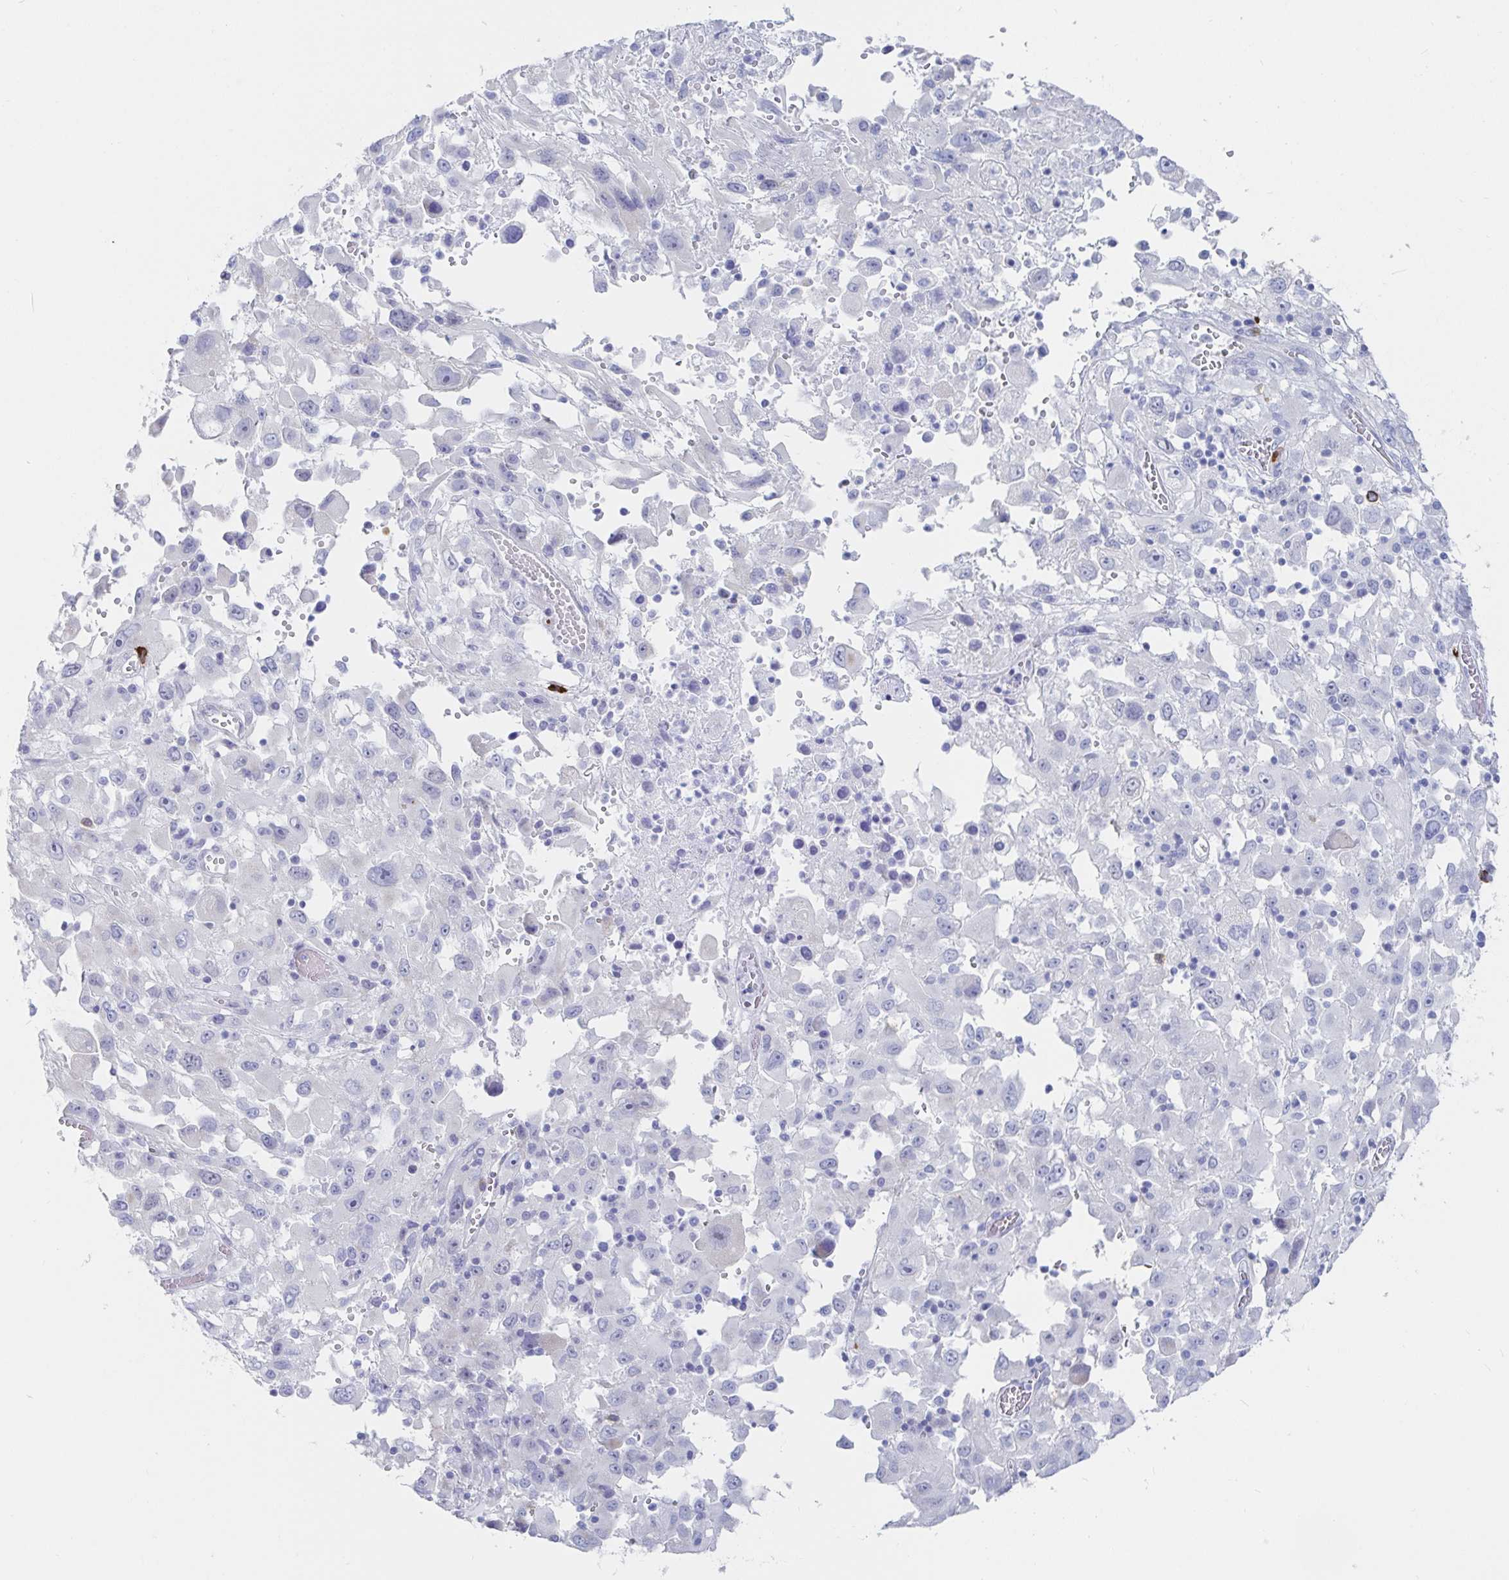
{"staining": {"intensity": "negative", "quantity": "none", "location": "none"}, "tissue": "melanoma", "cell_type": "Tumor cells", "image_type": "cancer", "snomed": [{"axis": "morphology", "description": "Malignant melanoma, Metastatic site"}, {"axis": "topography", "description": "Soft tissue"}], "caption": "Melanoma stained for a protein using immunohistochemistry shows no expression tumor cells.", "gene": "PACSIN1", "patient": {"sex": "male", "age": 50}}